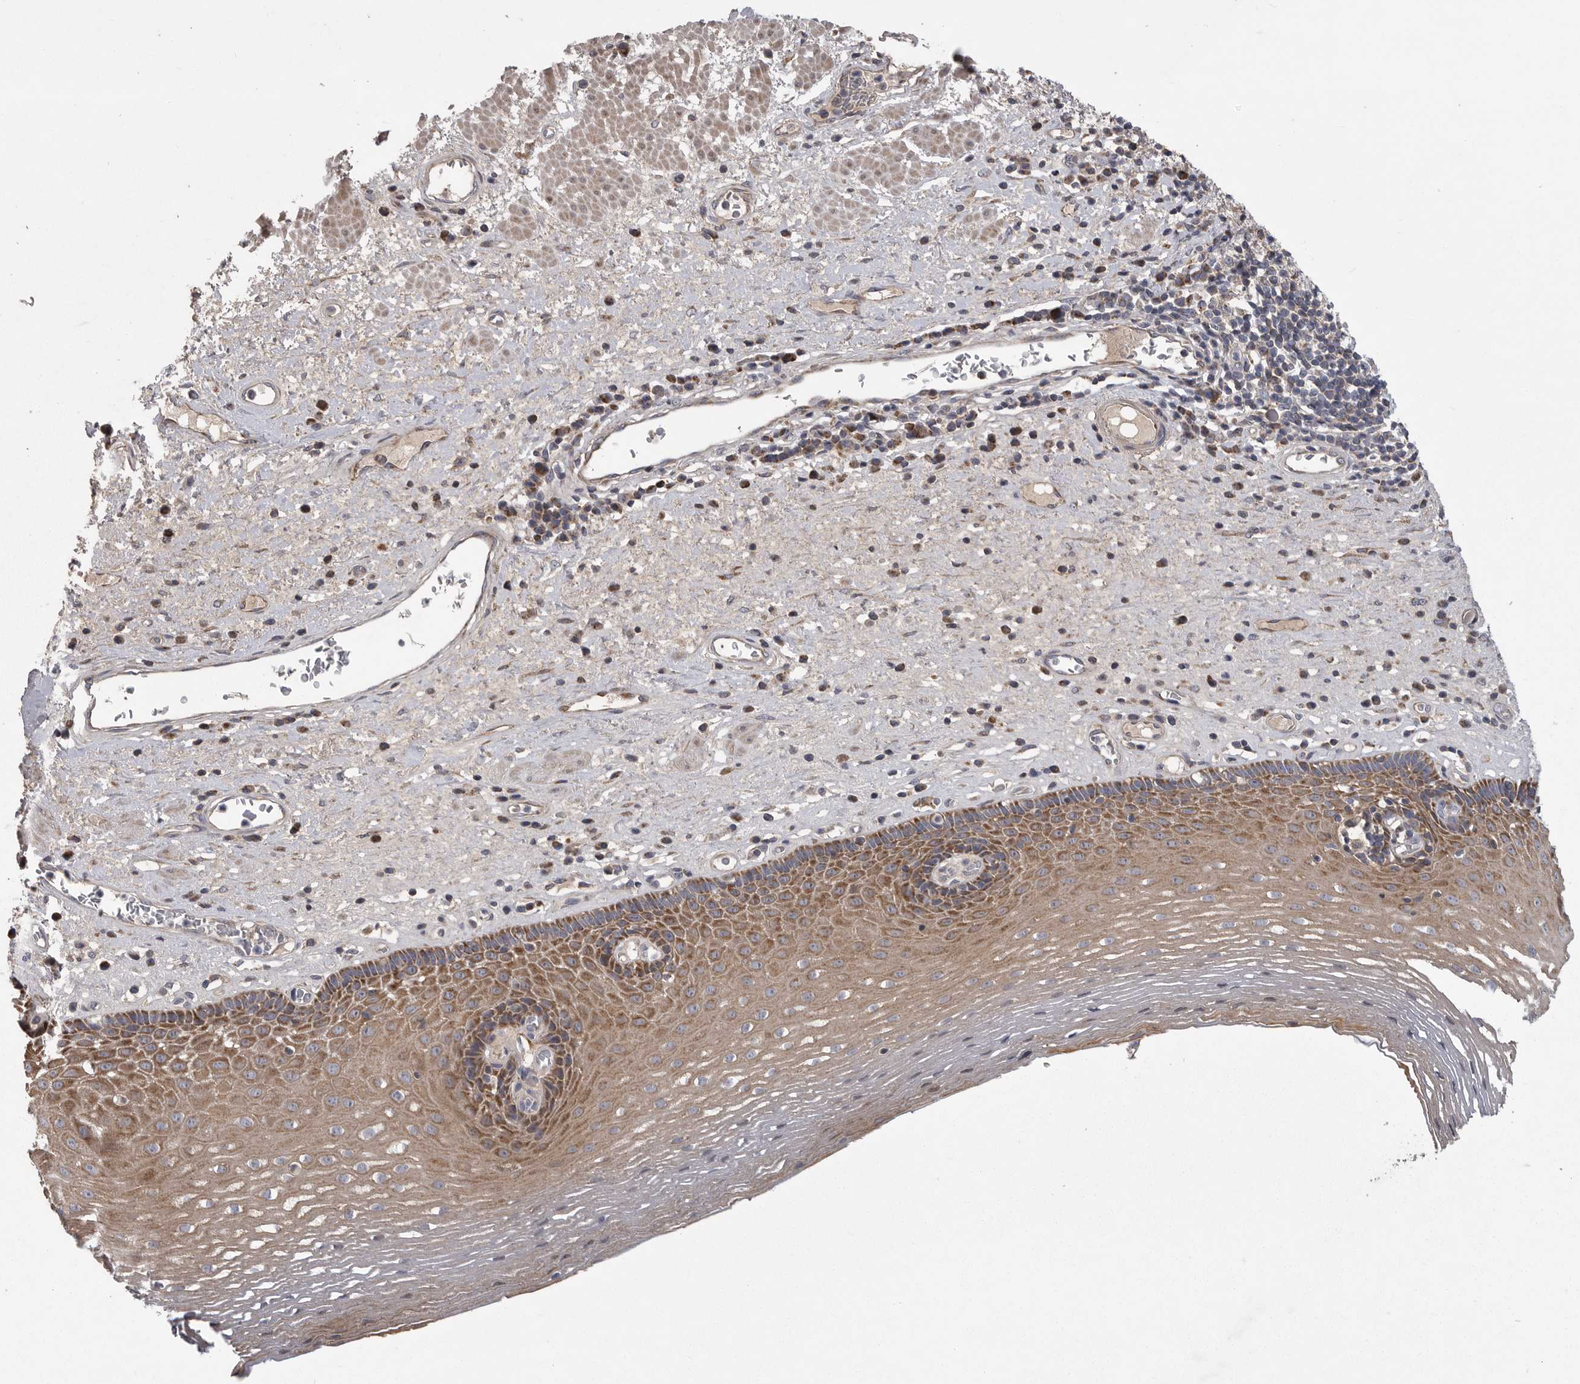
{"staining": {"intensity": "moderate", "quantity": ">75%", "location": "cytoplasmic/membranous"}, "tissue": "esophagus", "cell_type": "Squamous epithelial cells", "image_type": "normal", "snomed": [{"axis": "morphology", "description": "Normal tissue, NOS"}, {"axis": "morphology", "description": "Adenocarcinoma, NOS"}, {"axis": "topography", "description": "Esophagus"}], "caption": "Protein expression analysis of benign esophagus displays moderate cytoplasmic/membranous staining in about >75% of squamous epithelial cells.", "gene": "CRP", "patient": {"sex": "male", "age": 62}}